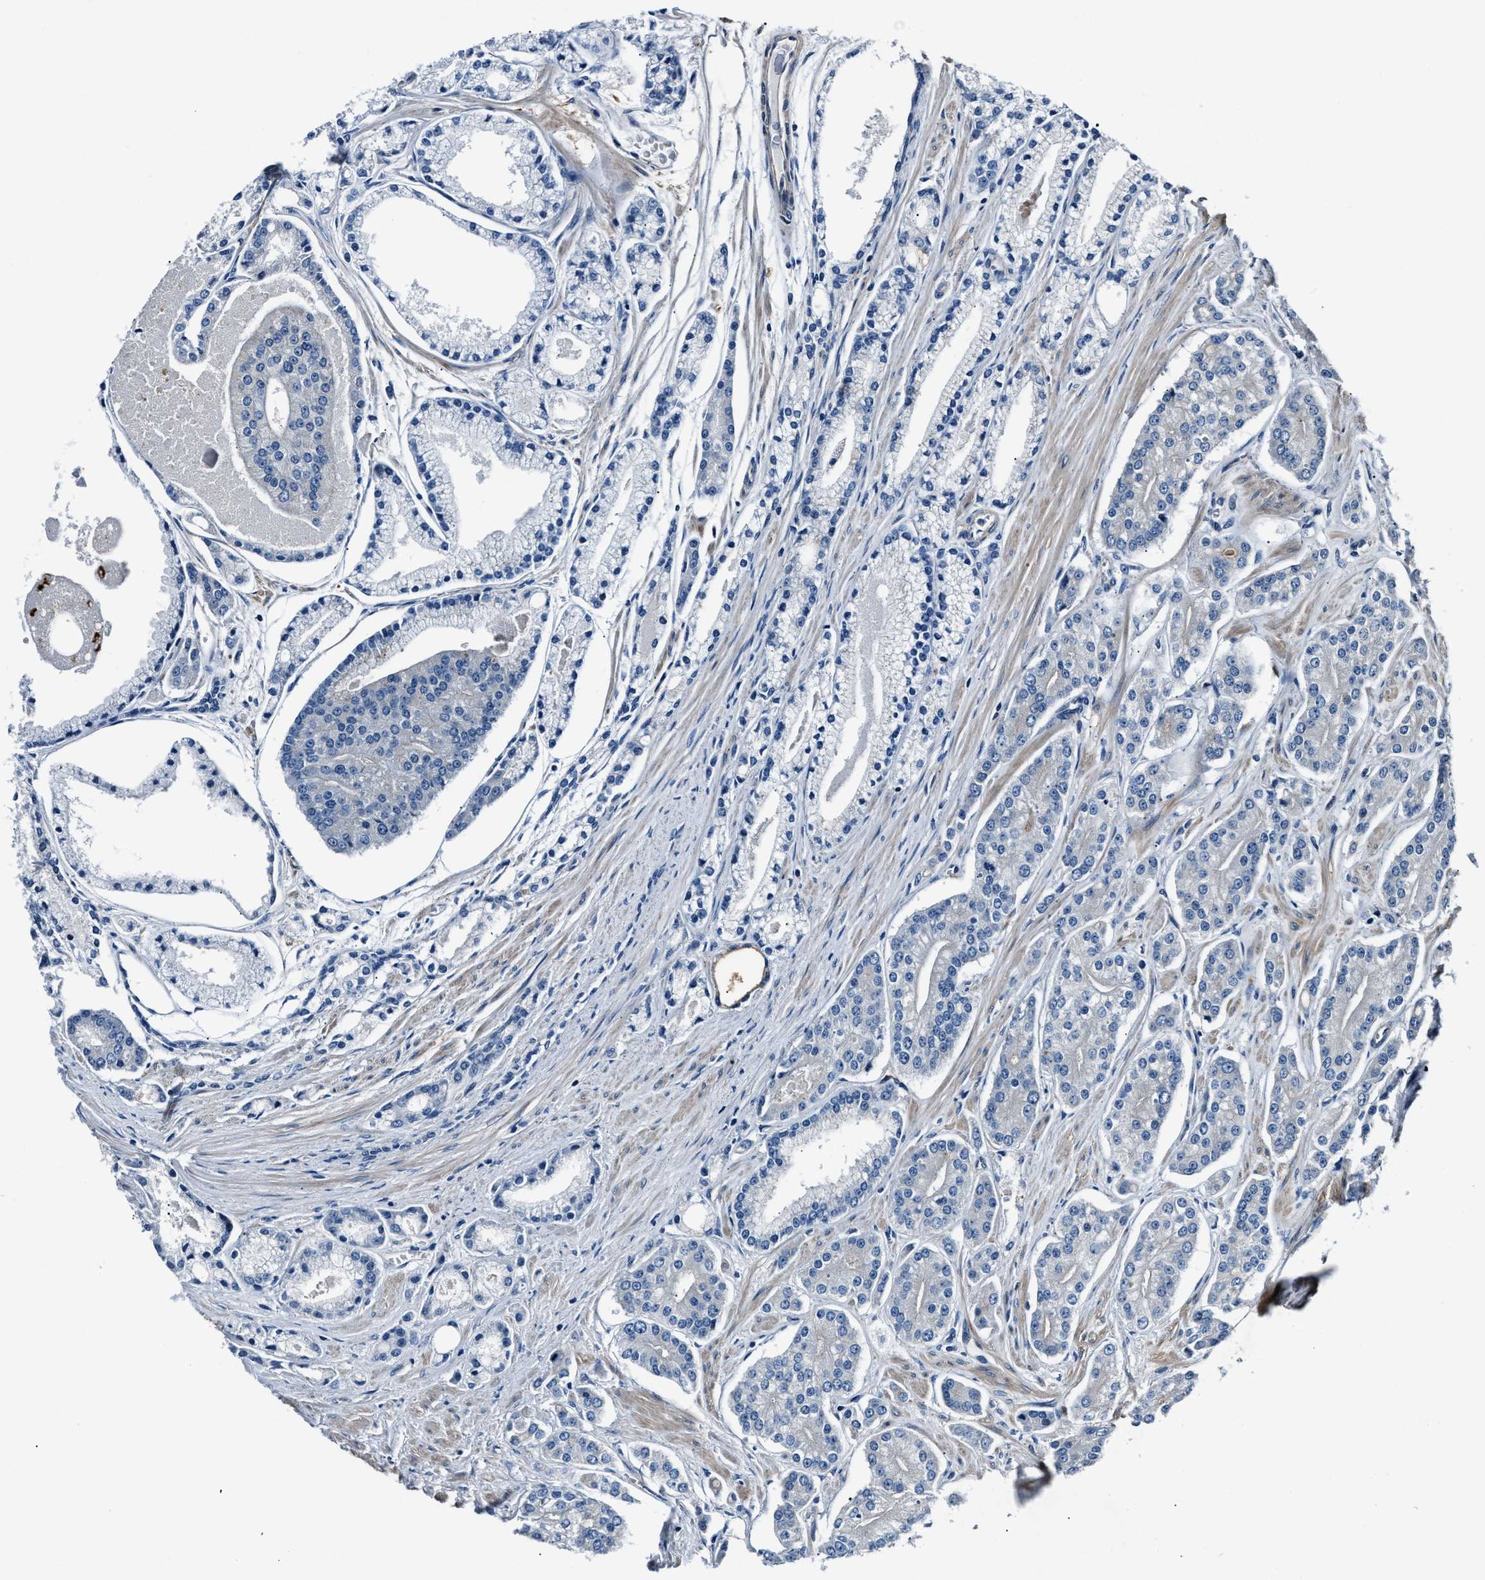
{"staining": {"intensity": "negative", "quantity": "none", "location": "none"}, "tissue": "prostate cancer", "cell_type": "Tumor cells", "image_type": "cancer", "snomed": [{"axis": "morphology", "description": "Adenocarcinoma, High grade"}, {"axis": "topography", "description": "Prostate"}], "caption": "An IHC photomicrograph of prostate cancer (high-grade adenocarcinoma) is shown. There is no staining in tumor cells of prostate cancer (high-grade adenocarcinoma). (Brightfield microscopy of DAB (3,3'-diaminobenzidine) immunohistochemistry at high magnification).", "gene": "MPDZ", "patient": {"sex": "male", "age": 71}}